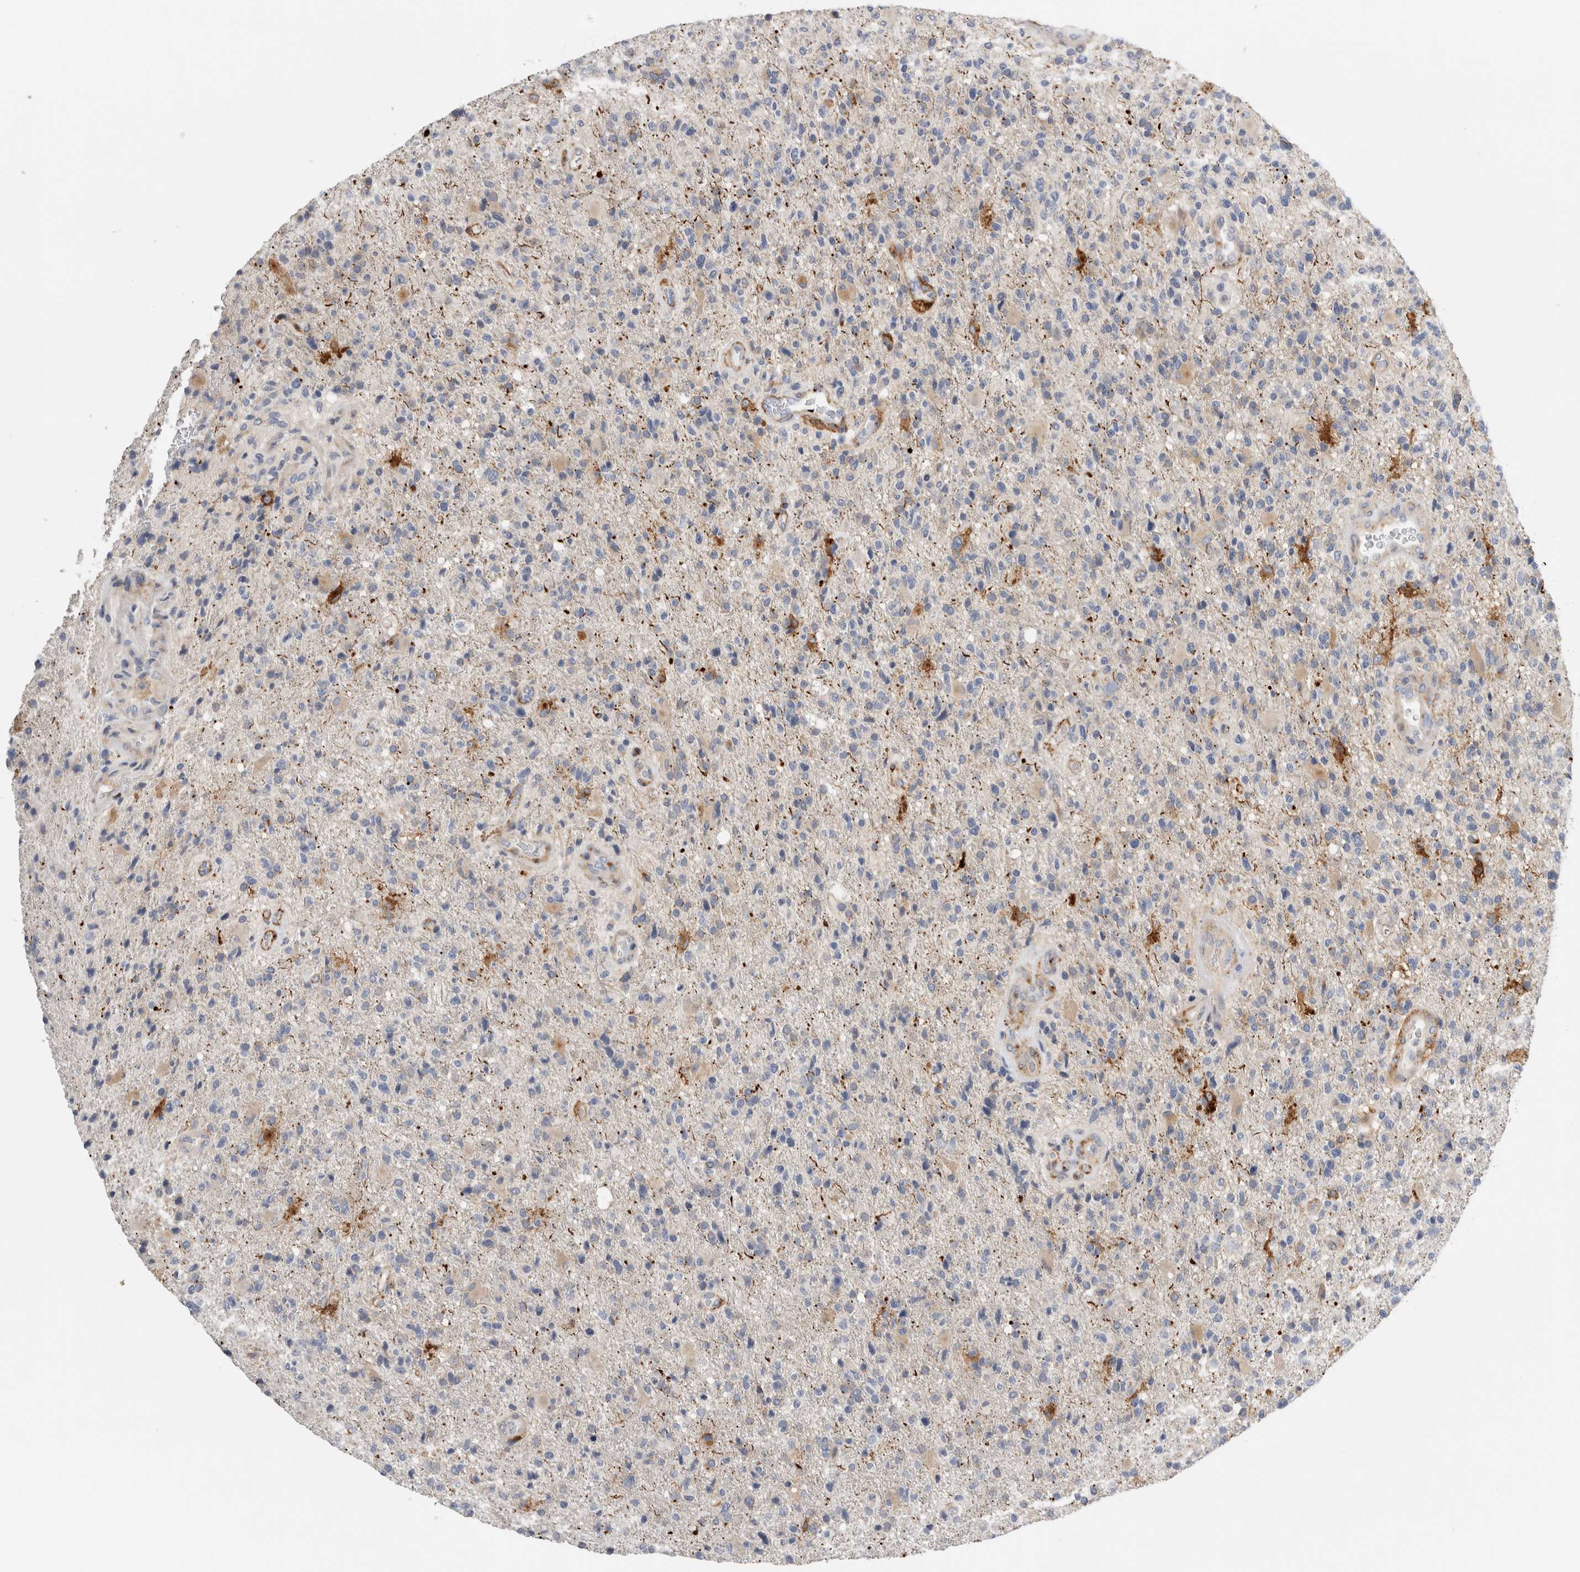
{"staining": {"intensity": "negative", "quantity": "none", "location": "none"}, "tissue": "glioma", "cell_type": "Tumor cells", "image_type": "cancer", "snomed": [{"axis": "morphology", "description": "Glioma, malignant, High grade"}, {"axis": "topography", "description": "Brain"}], "caption": "Glioma was stained to show a protein in brown. There is no significant expression in tumor cells.", "gene": "SLC20A2", "patient": {"sex": "male", "age": 72}}